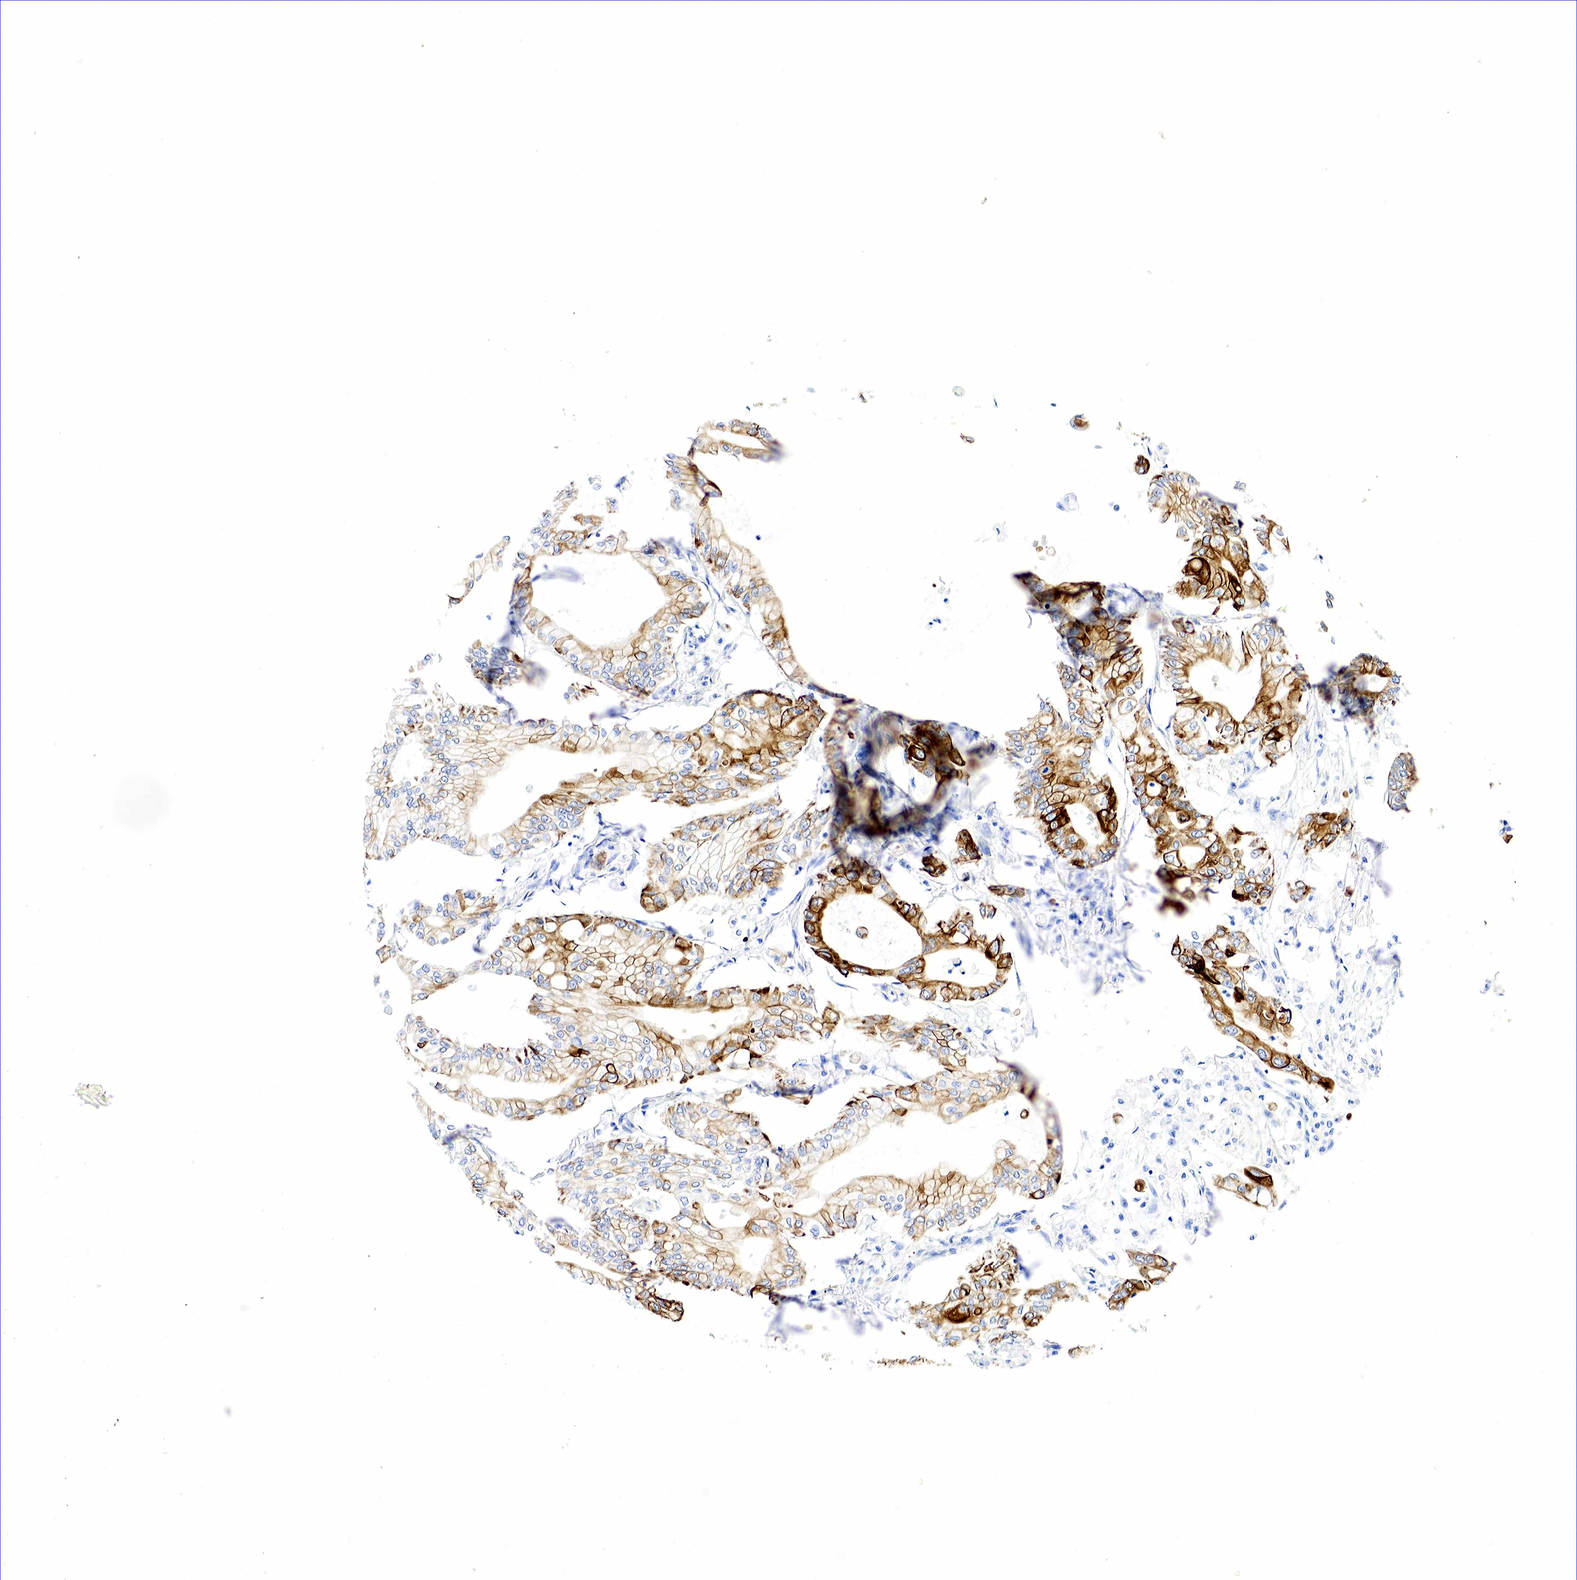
{"staining": {"intensity": "strong", "quantity": ">75%", "location": "cytoplasmic/membranous"}, "tissue": "pancreatic cancer", "cell_type": "Tumor cells", "image_type": "cancer", "snomed": [{"axis": "morphology", "description": "Adenocarcinoma, NOS"}, {"axis": "topography", "description": "Pancreas"}], "caption": "Adenocarcinoma (pancreatic) stained for a protein reveals strong cytoplasmic/membranous positivity in tumor cells.", "gene": "KRT18", "patient": {"sex": "male", "age": 79}}